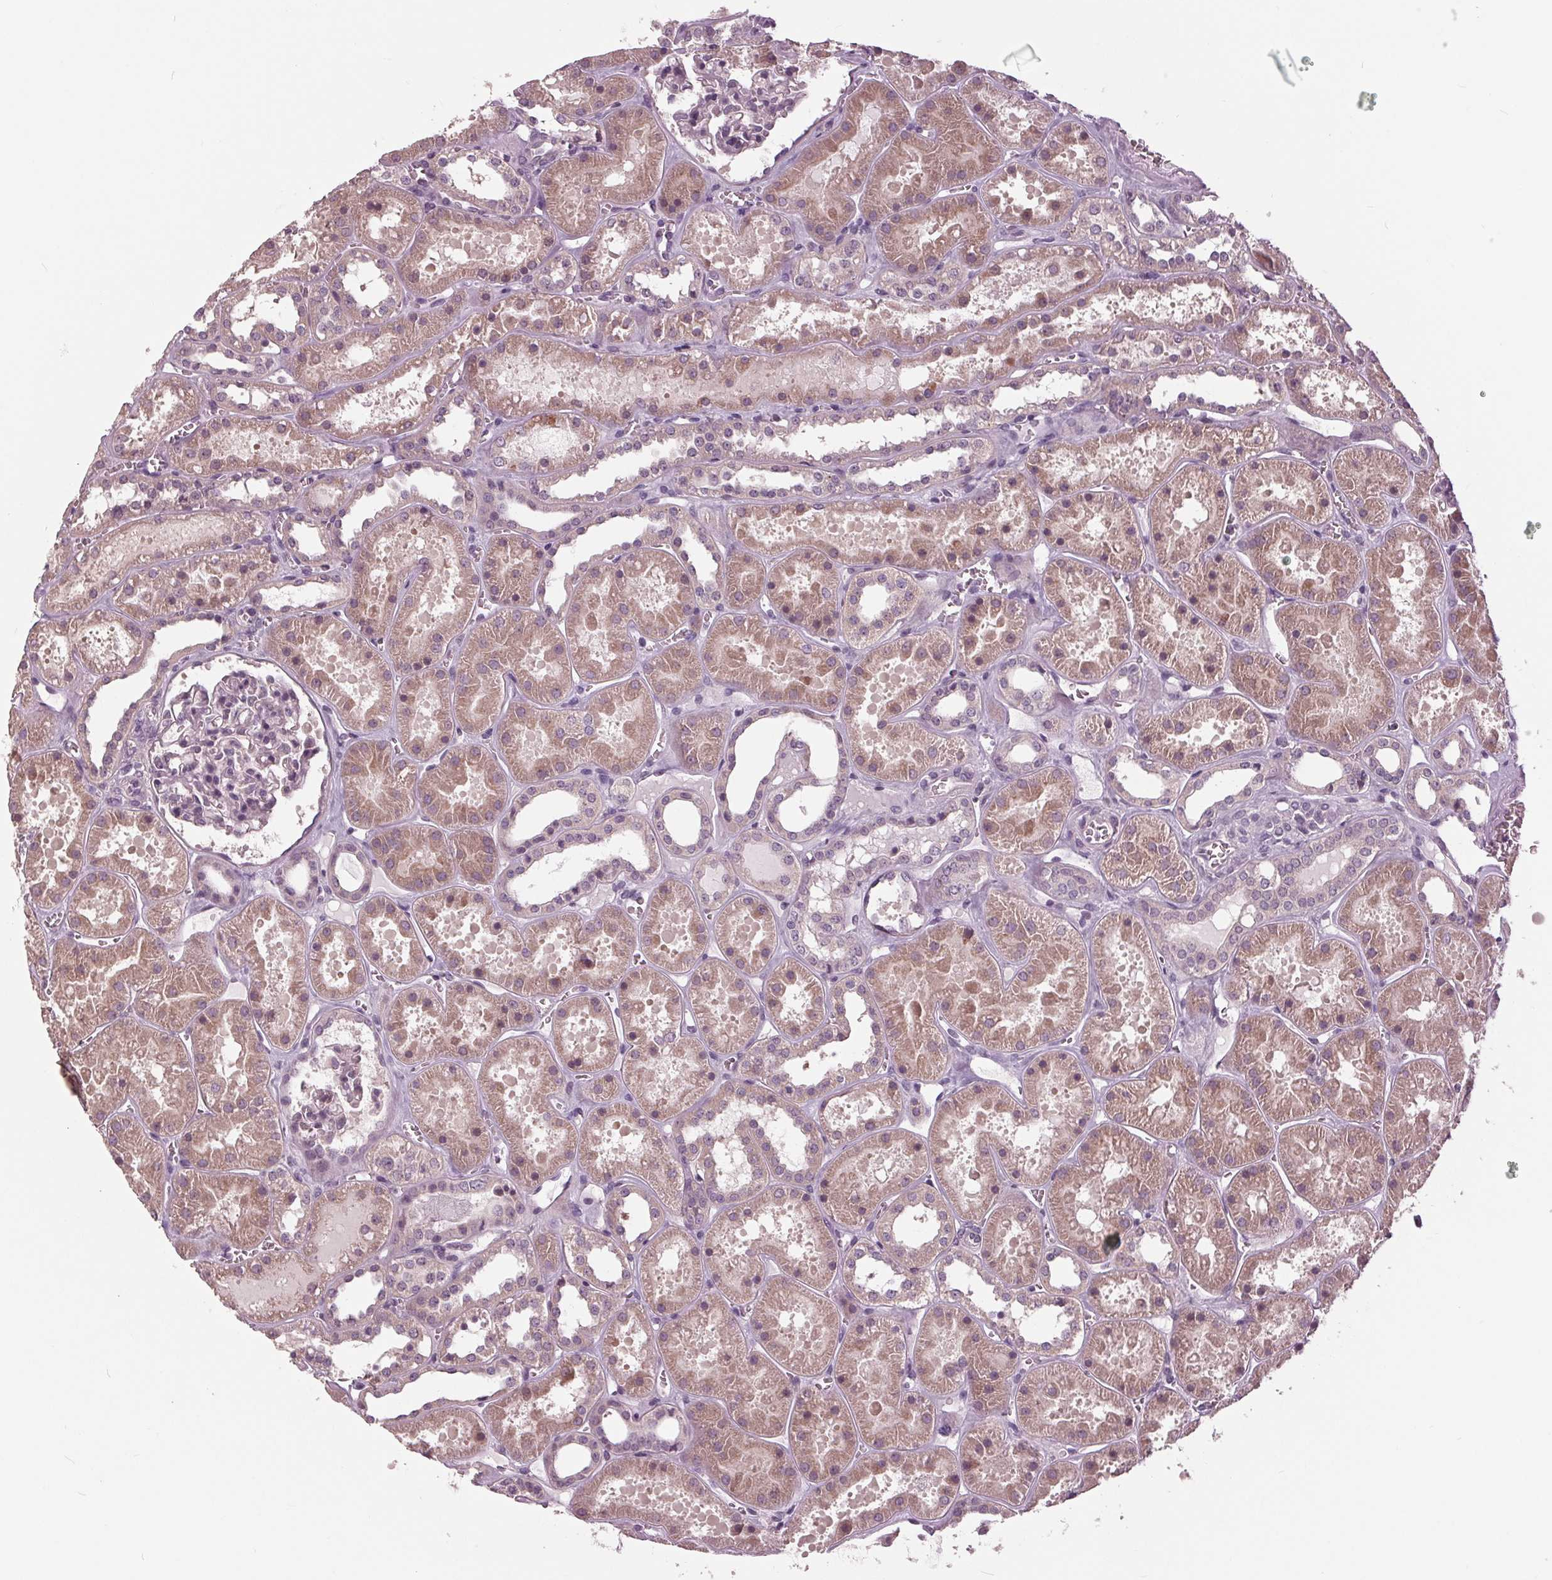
{"staining": {"intensity": "negative", "quantity": "none", "location": "none"}, "tissue": "kidney", "cell_type": "Cells in glomeruli", "image_type": "normal", "snomed": [{"axis": "morphology", "description": "Normal tissue, NOS"}, {"axis": "topography", "description": "Kidney"}], "caption": "An image of kidney stained for a protein displays no brown staining in cells in glomeruli.", "gene": "SIGLEC6", "patient": {"sex": "female", "age": 41}}